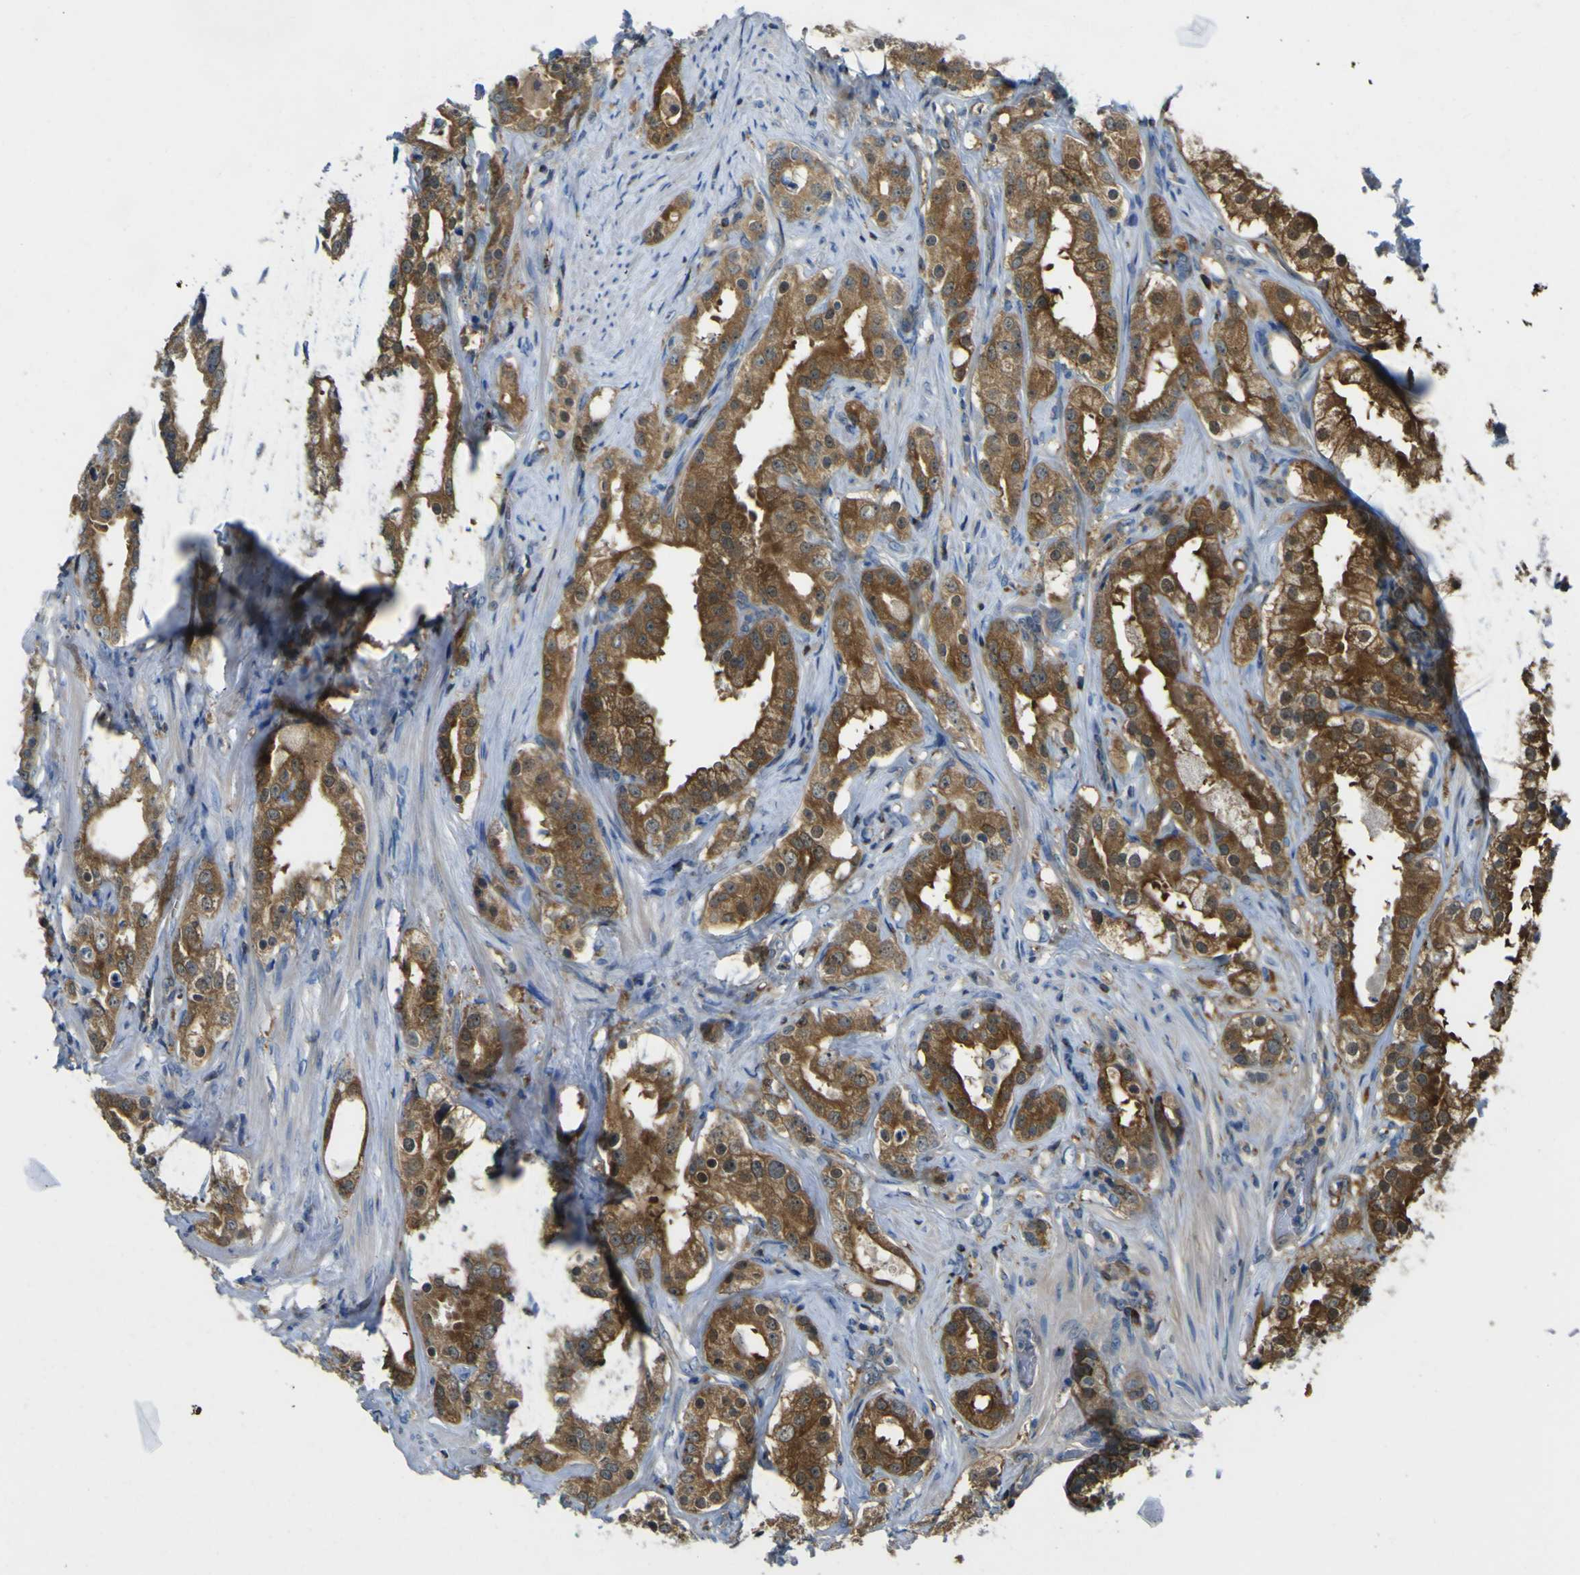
{"staining": {"intensity": "strong", "quantity": "25%-75%", "location": "cytoplasmic/membranous"}, "tissue": "prostate cancer", "cell_type": "Tumor cells", "image_type": "cancer", "snomed": [{"axis": "morphology", "description": "Adenocarcinoma, Low grade"}, {"axis": "topography", "description": "Prostate"}], "caption": "Approximately 25%-75% of tumor cells in human adenocarcinoma (low-grade) (prostate) display strong cytoplasmic/membranous protein expression as visualized by brown immunohistochemical staining.", "gene": "EML2", "patient": {"sex": "male", "age": 59}}